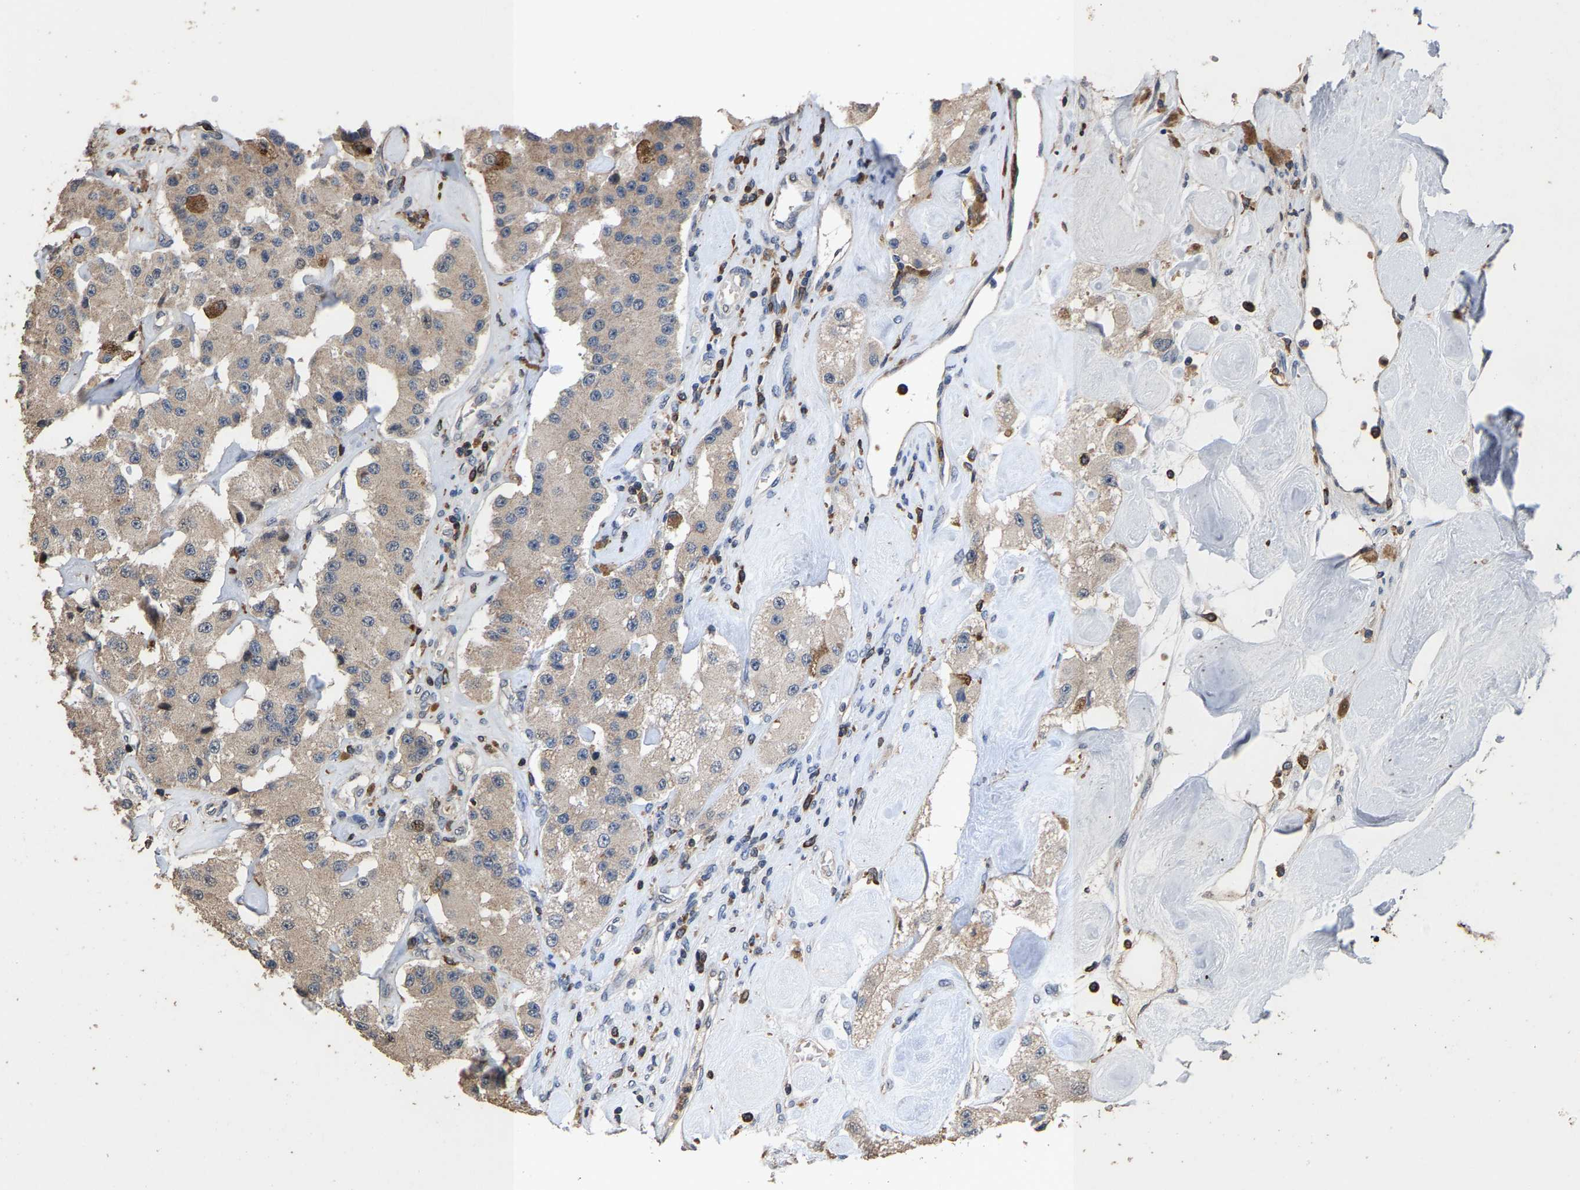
{"staining": {"intensity": "moderate", "quantity": "<25%", "location": "cytoplasmic/membranous"}, "tissue": "carcinoid", "cell_type": "Tumor cells", "image_type": "cancer", "snomed": [{"axis": "morphology", "description": "Carcinoid, malignant, NOS"}, {"axis": "topography", "description": "Pancreas"}], "caption": "IHC image of neoplastic tissue: human carcinoid stained using immunohistochemistry (IHC) demonstrates low levels of moderate protein expression localized specifically in the cytoplasmic/membranous of tumor cells, appearing as a cytoplasmic/membranous brown color.", "gene": "TDRKH", "patient": {"sex": "male", "age": 41}}